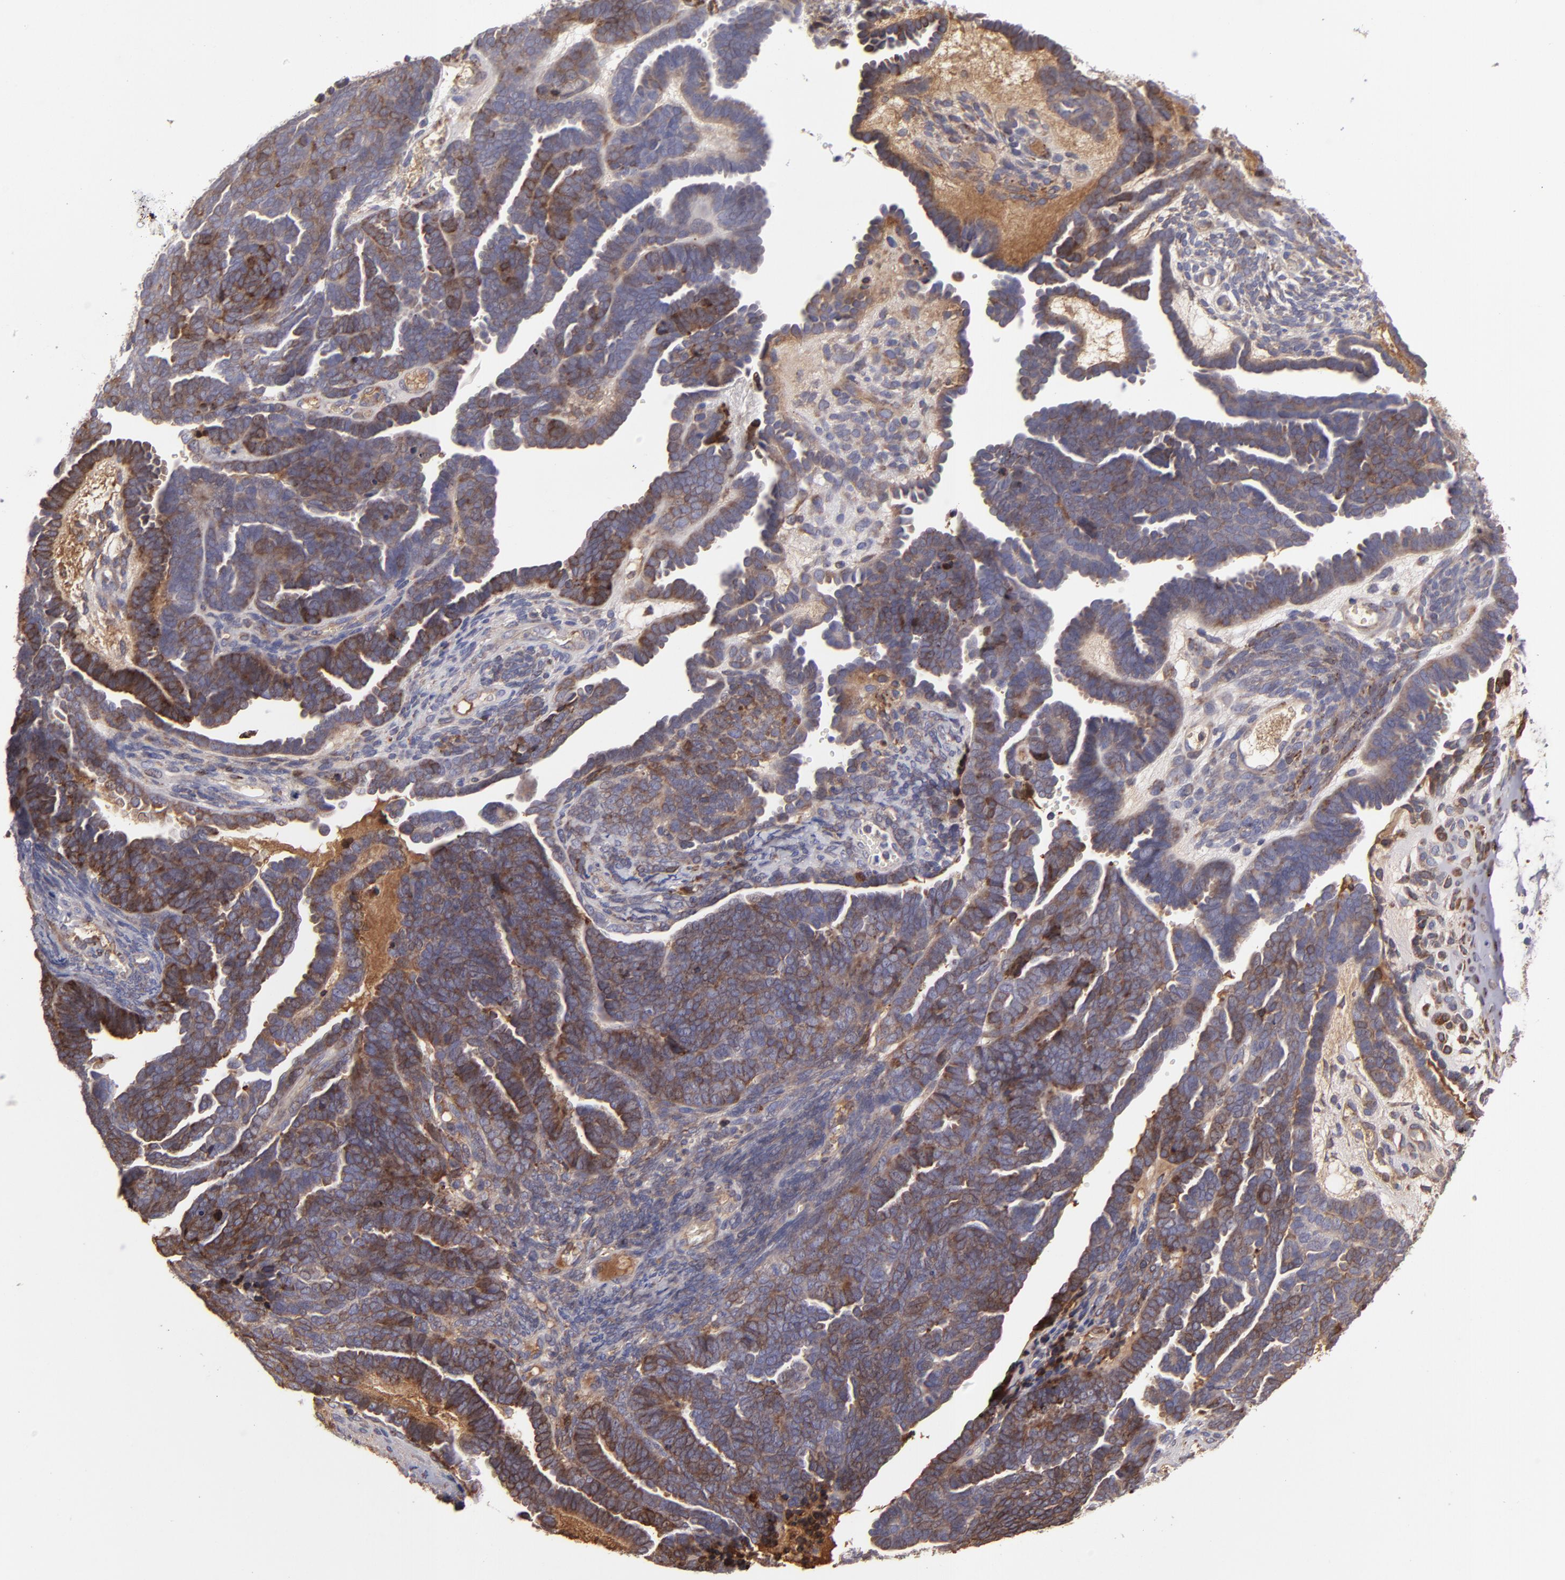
{"staining": {"intensity": "moderate", "quantity": ">75%", "location": "cytoplasmic/membranous"}, "tissue": "endometrial cancer", "cell_type": "Tumor cells", "image_type": "cancer", "snomed": [{"axis": "morphology", "description": "Neoplasm, malignant, NOS"}, {"axis": "topography", "description": "Endometrium"}], "caption": "Immunohistochemical staining of endometrial cancer demonstrates moderate cytoplasmic/membranous protein positivity in approximately >75% of tumor cells.", "gene": "CFB", "patient": {"sex": "female", "age": 74}}